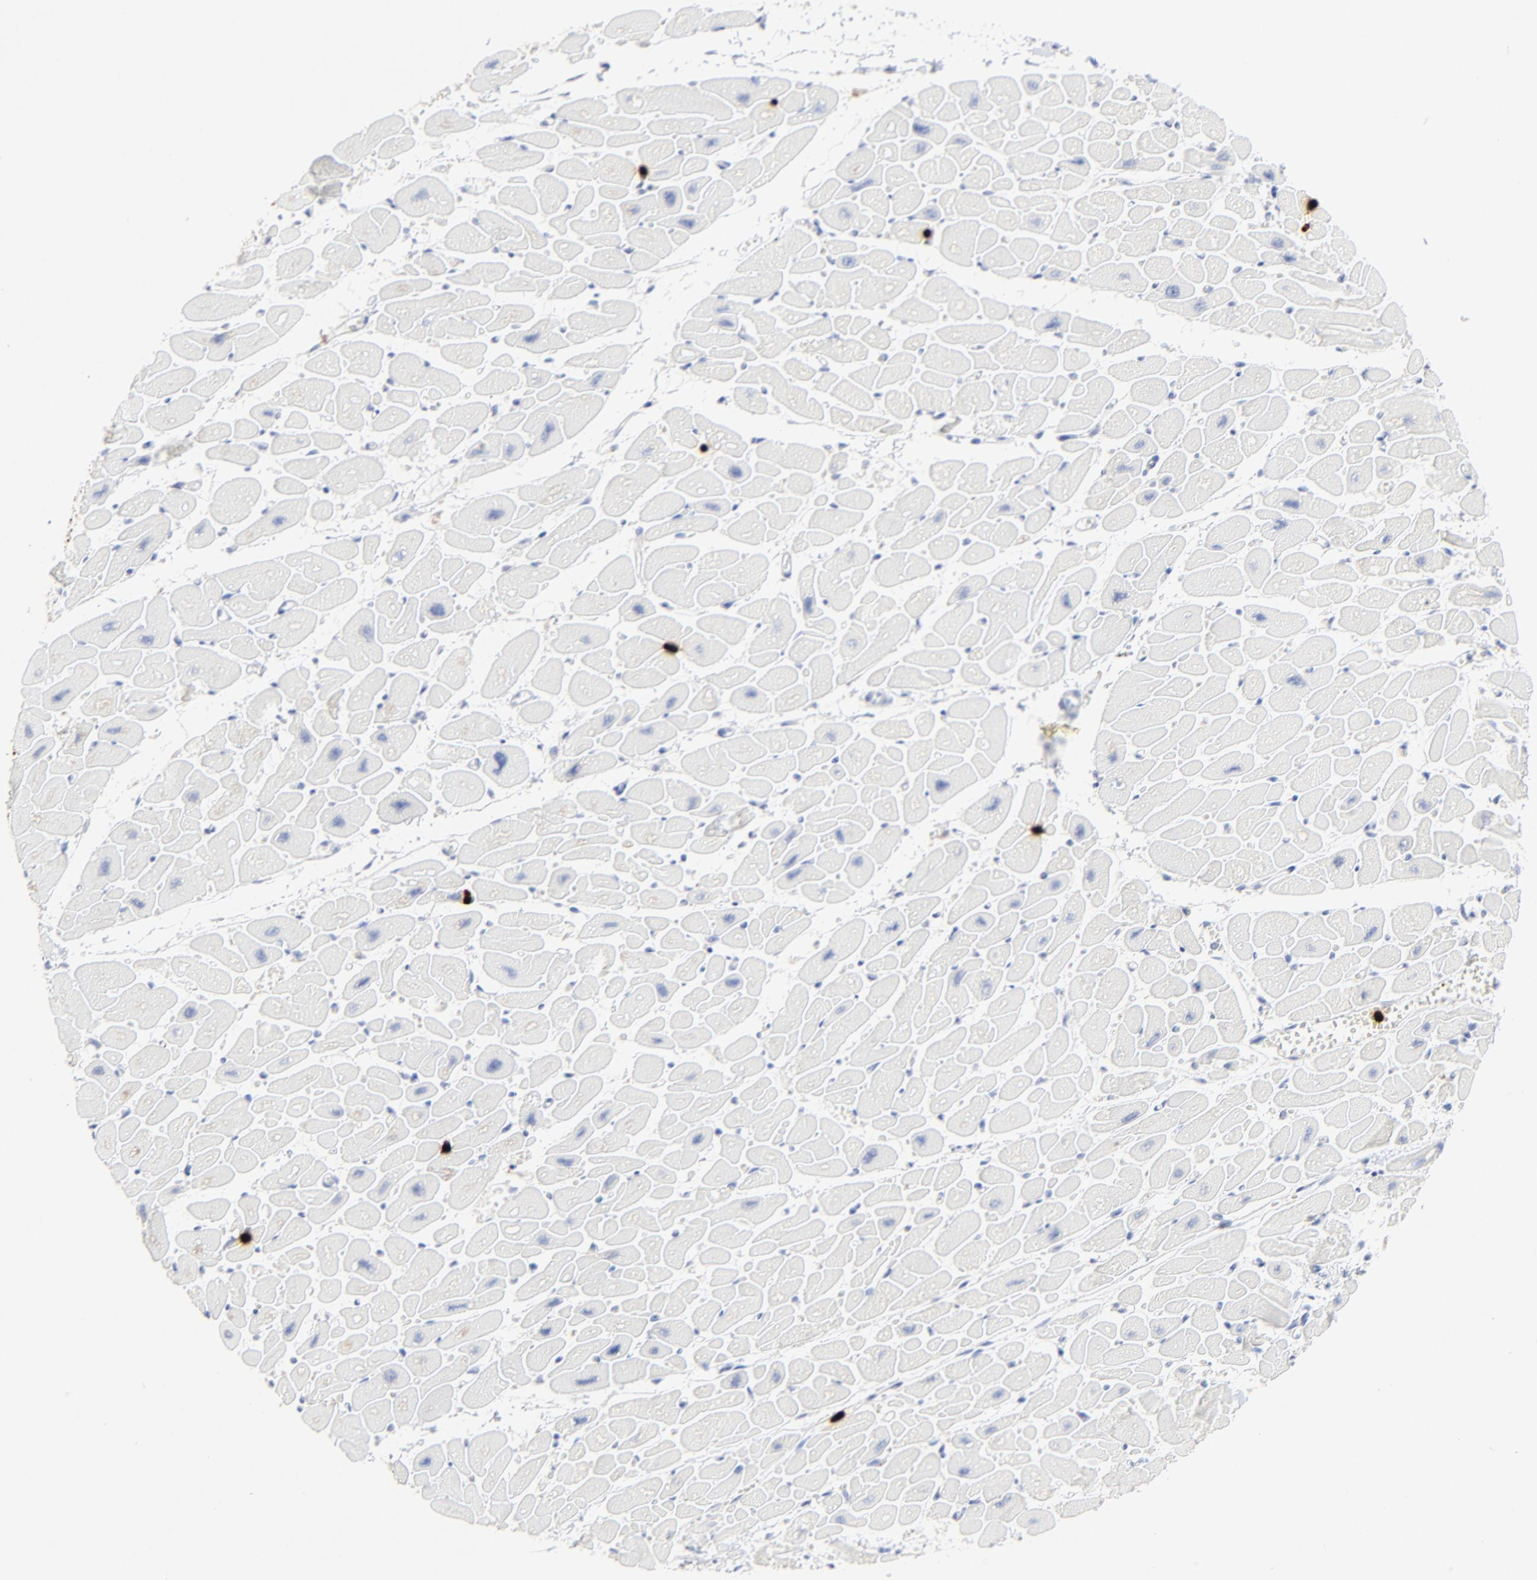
{"staining": {"intensity": "negative", "quantity": "none", "location": "none"}, "tissue": "heart muscle", "cell_type": "Cardiomyocytes", "image_type": "normal", "snomed": [{"axis": "morphology", "description": "Normal tissue, NOS"}, {"axis": "topography", "description": "Heart"}], "caption": "An IHC histopathology image of normal heart muscle is shown. There is no staining in cardiomyocytes of heart muscle. The staining was performed using DAB (3,3'-diaminobenzidine) to visualize the protein expression in brown, while the nuclei were stained in blue with hematoxylin (Magnification: 20x).", "gene": "LCN2", "patient": {"sex": "female", "age": 54}}